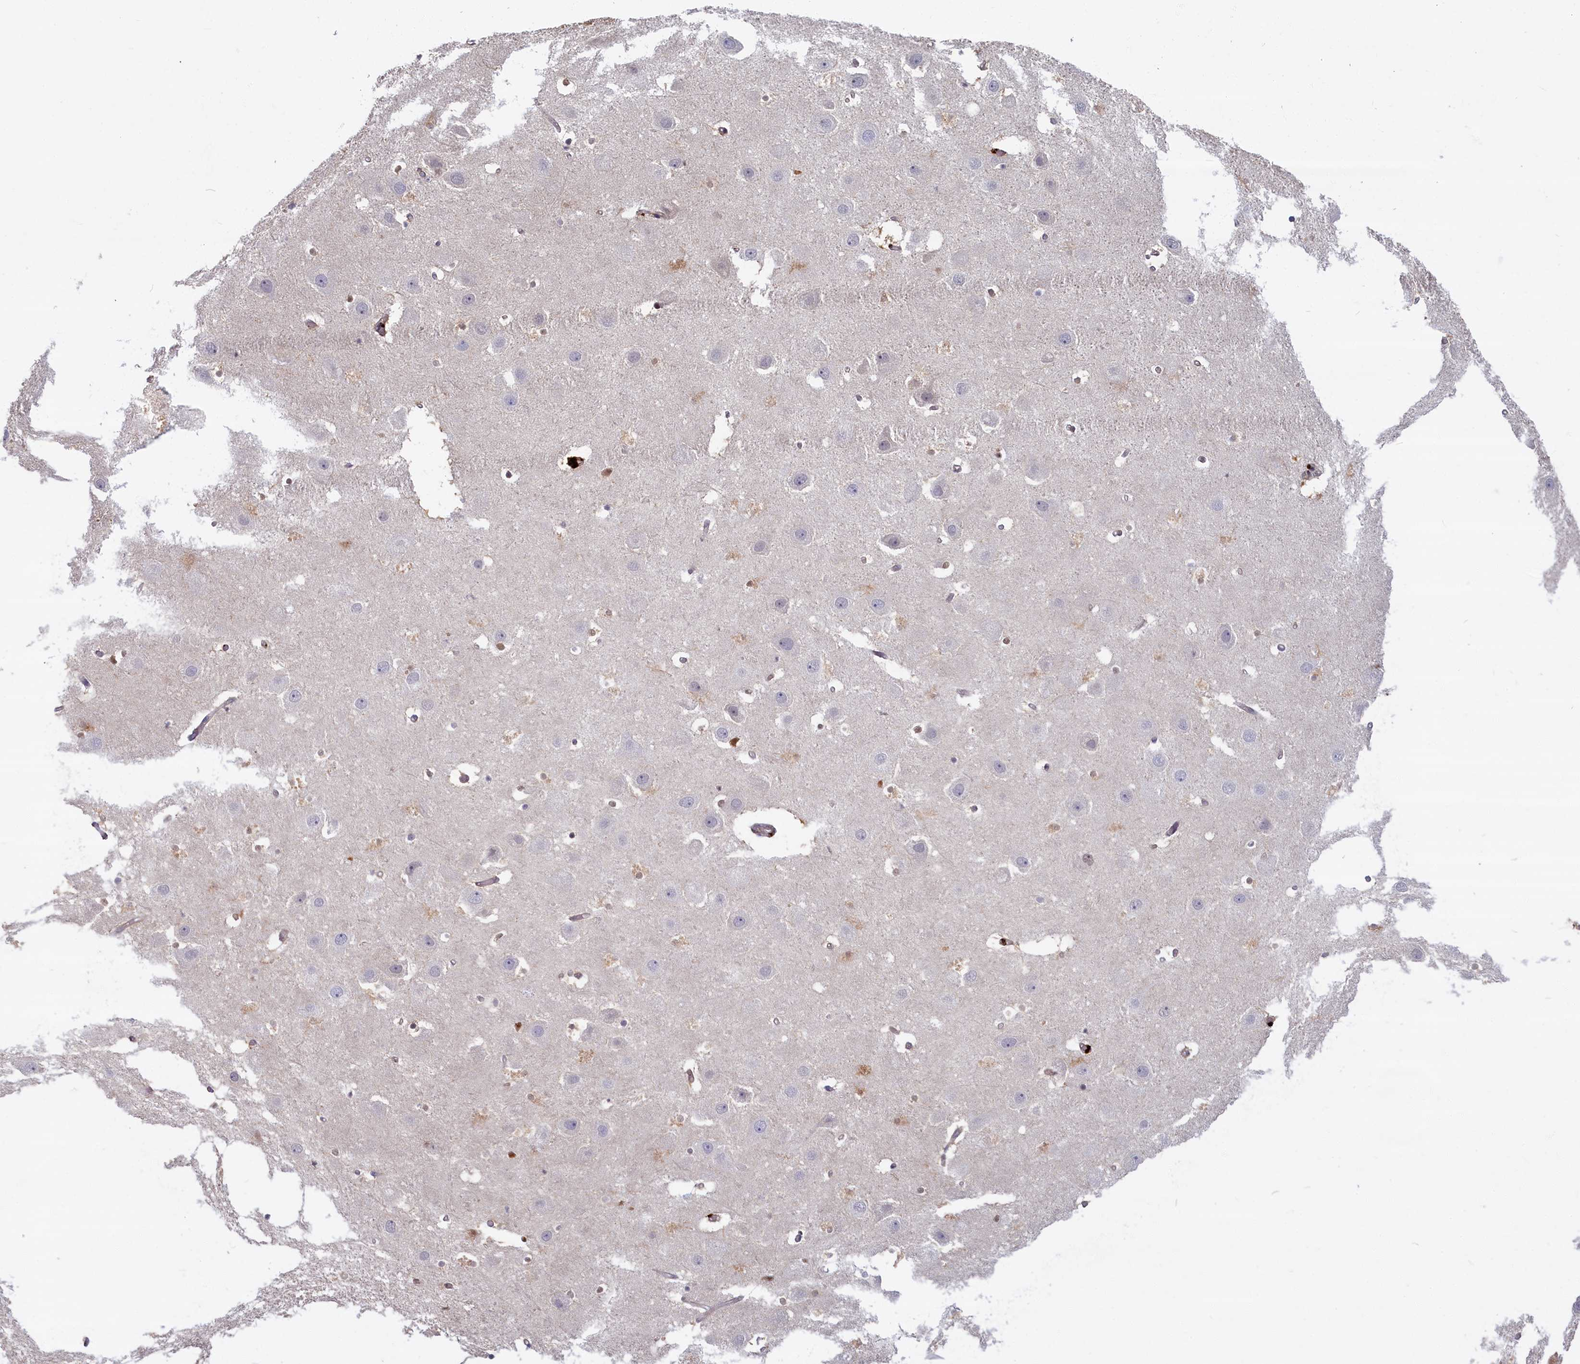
{"staining": {"intensity": "negative", "quantity": "none", "location": "none"}, "tissue": "hippocampus", "cell_type": "Glial cells", "image_type": "normal", "snomed": [{"axis": "morphology", "description": "Normal tissue, NOS"}, {"axis": "topography", "description": "Hippocampus"}], "caption": "A micrograph of hippocampus stained for a protein demonstrates no brown staining in glial cells. The staining was performed using DAB to visualize the protein expression in brown, while the nuclei were stained in blue with hematoxylin (Magnification: 20x).", "gene": "FCSK", "patient": {"sex": "female", "age": 52}}